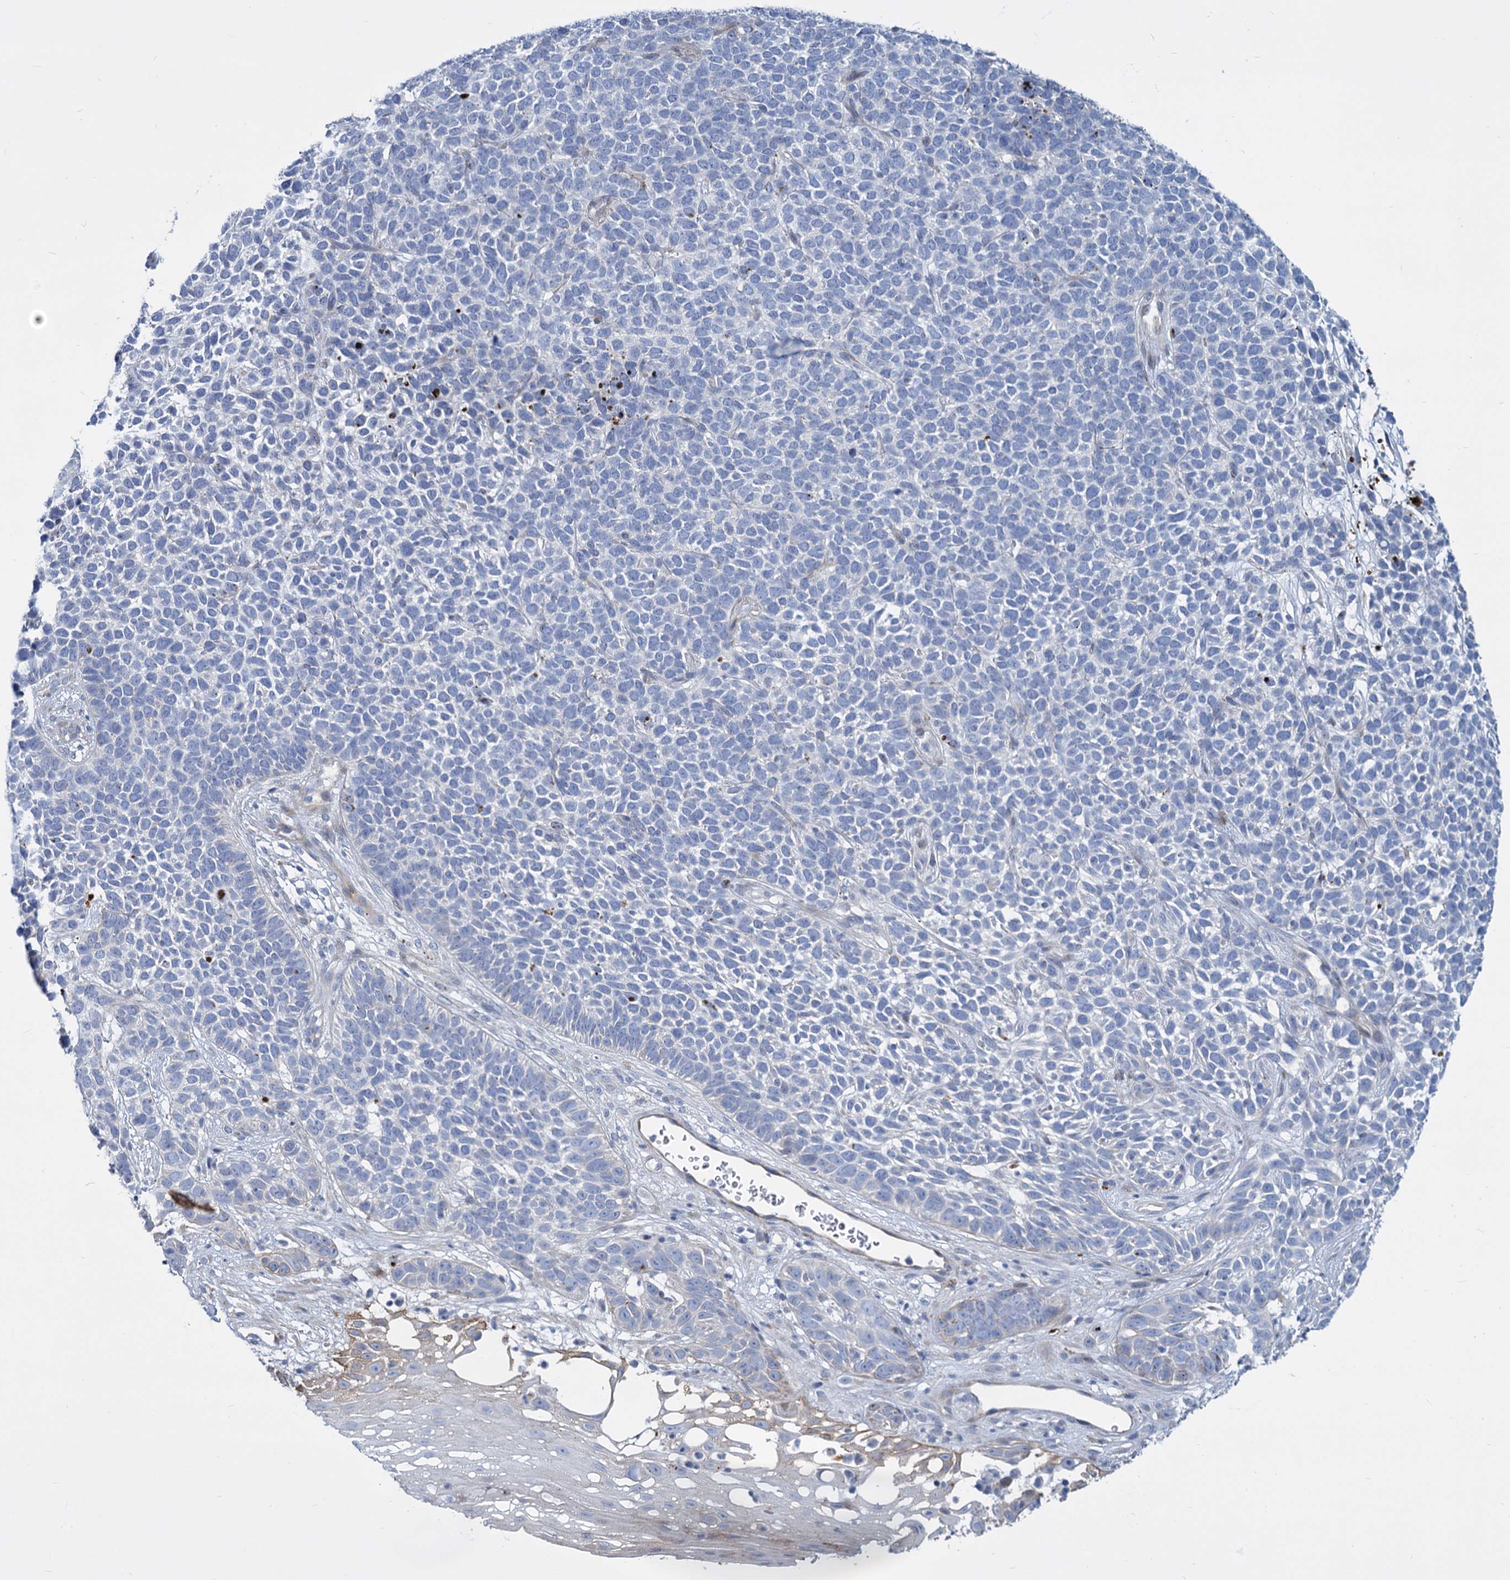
{"staining": {"intensity": "negative", "quantity": "none", "location": "none"}, "tissue": "skin cancer", "cell_type": "Tumor cells", "image_type": "cancer", "snomed": [{"axis": "morphology", "description": "Basal cell carcinoma"}, {"axis": "topography", "description": "Skin"}], "caption": "Skin cancer (basal cell carcinoma) stained for a protein using immunohistochemistry (IHC) demonstrates no positivity tumor cells.", "gene": "TRIM77", "patient": {"sex": "female", "age": 84}}